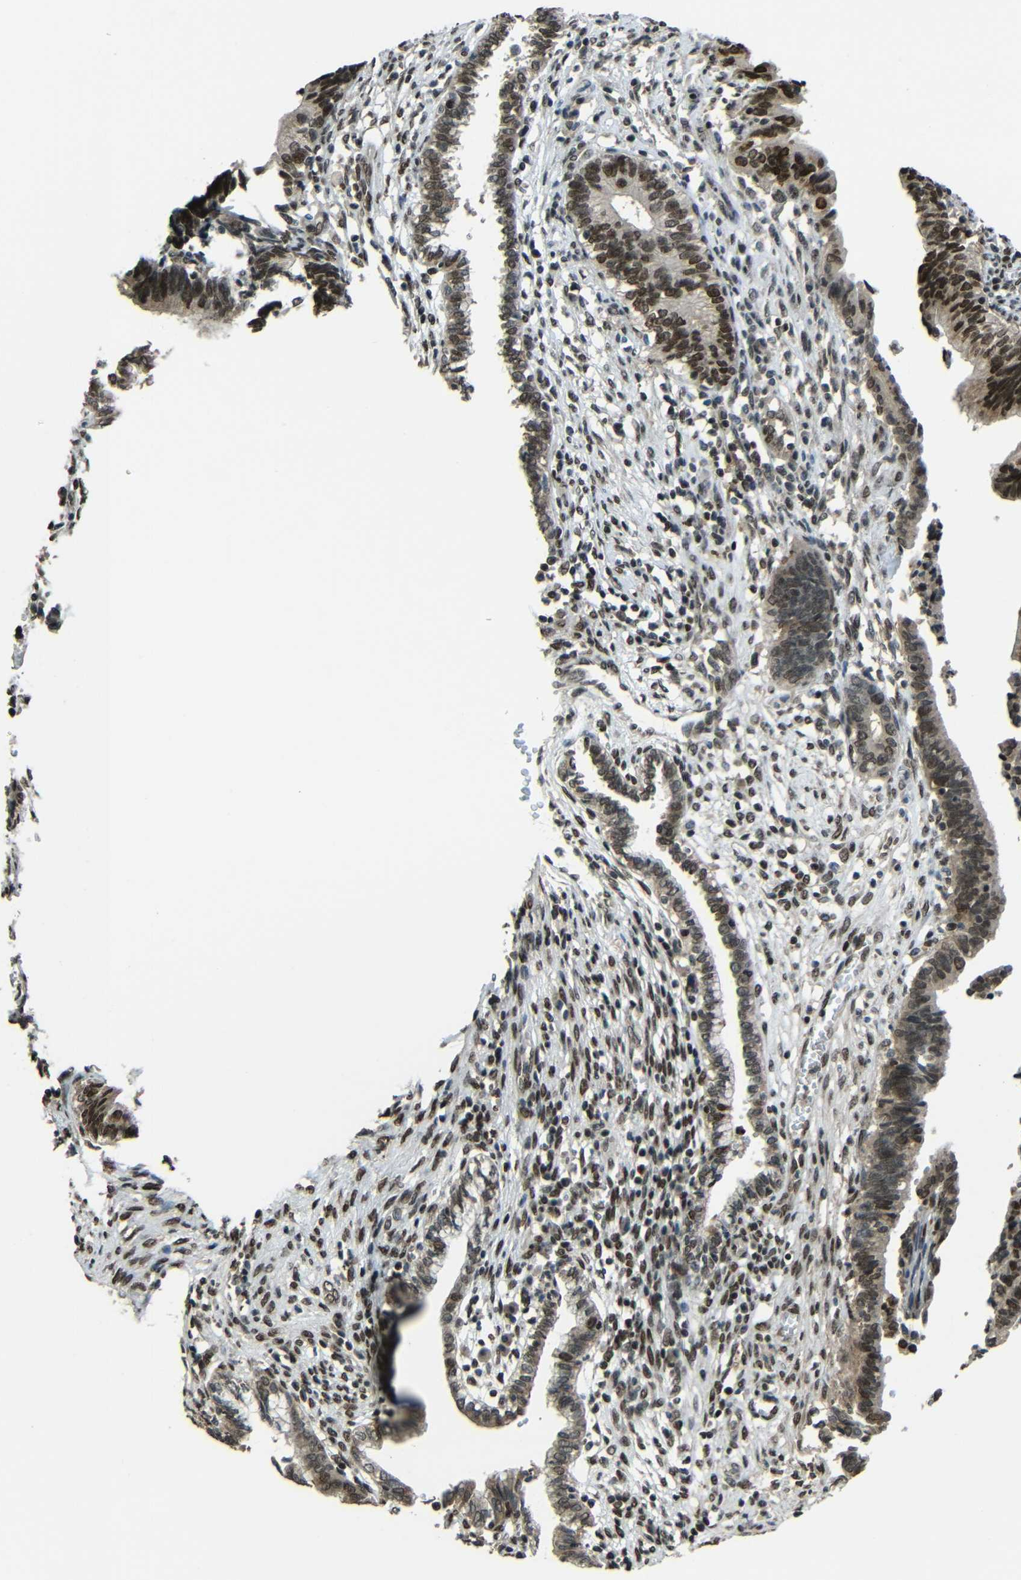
{"staining": {"intensity": "strong", "quantity": ">75%", "location": "nuclear"}, "tissue": "cervical cancer", "cell_type": "Tumor cells", "image_type": "cancer", "snomed": [{"axis": "morphology", "description": "Adenocarcinoma, NOS"}, {"axis": "topography", "description": "Cervix"}], "caption": "Protein analysis of cervical cancer tissue exhibits strong nuclear staining in about >75% of tumor cells.", "gene": "PSIP1", "patient": {"sex": "female", "age": 44}}